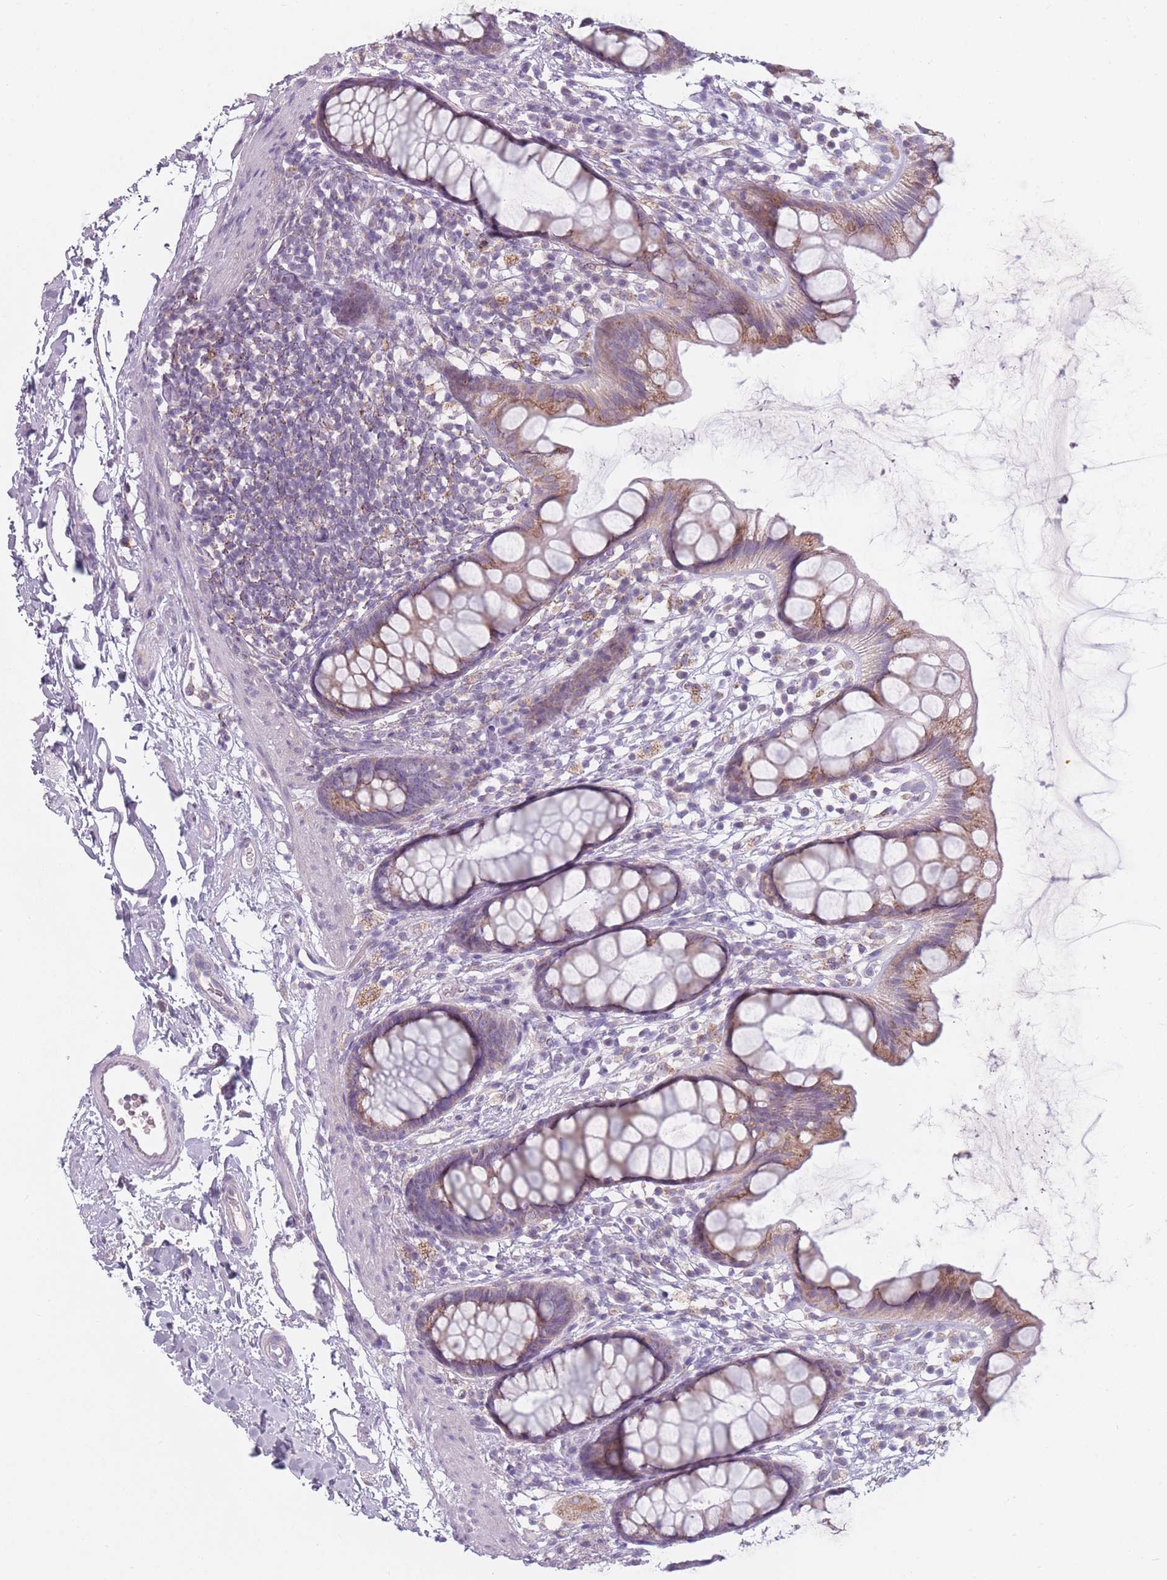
{"staining": {"intensity": "weak", "quantity": ">75%", "location": "cytoplasmic/membranous"}, "tissue": "rectum", "cell_type": "Glandular cells", "image_type": "normal", "snomed": [{"axis": "morphology", "description": "Normal tissue, NOS"}, {"axis": "topography", "description": "Rectum"}], "caption": "Immunohistochemical staining of unremarkable human rectum reveals weak cytoplasmic/membranous protein expression in about >75% of glandular cells. The protein is stained brown, and the nuclei are stained in blue (DAB (3,3'-diaminobenzidine) IHC with brightfield microscopy, high magnification).", "gene": "PEX11B", "patient": {"sex": "female", "age": 65}}